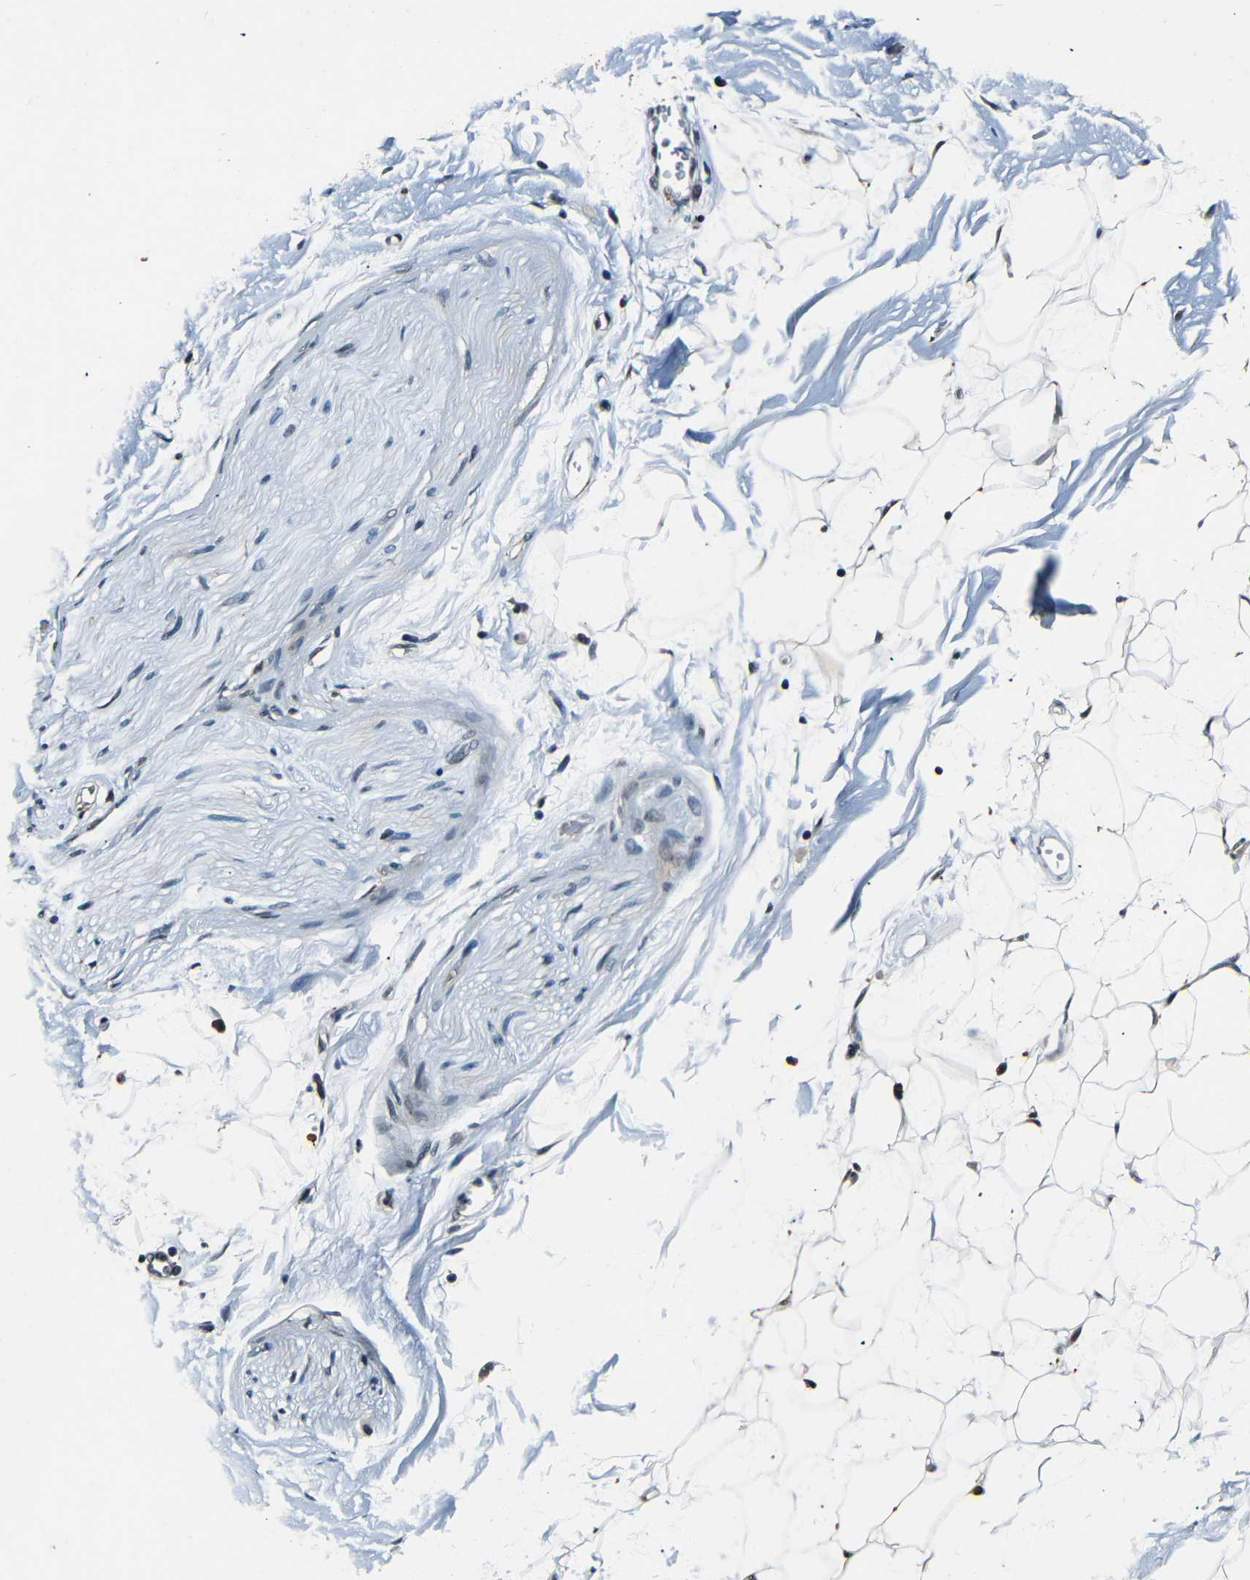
{"staining": {"intensity": "weak", "quantity": ">75%", "location": "cytoplasmic/membranous"}, "tissue": "adipose tissue", "cell_type": "Adipocytes", "image_type": "normal", "snomed": [{"axis": "morphology", "description": "Normal tissue, NOS"}, {"axis": "topography", "description": "Soft tissue"}], "caption": "Adipose tissue stained for a protein (brown) displays weak cytoplasmic/membranous positive expression in approximately >75% of adipocytes.", "gene": "FOXD4L1", "patient": {"sex": "male", "age": 72}}